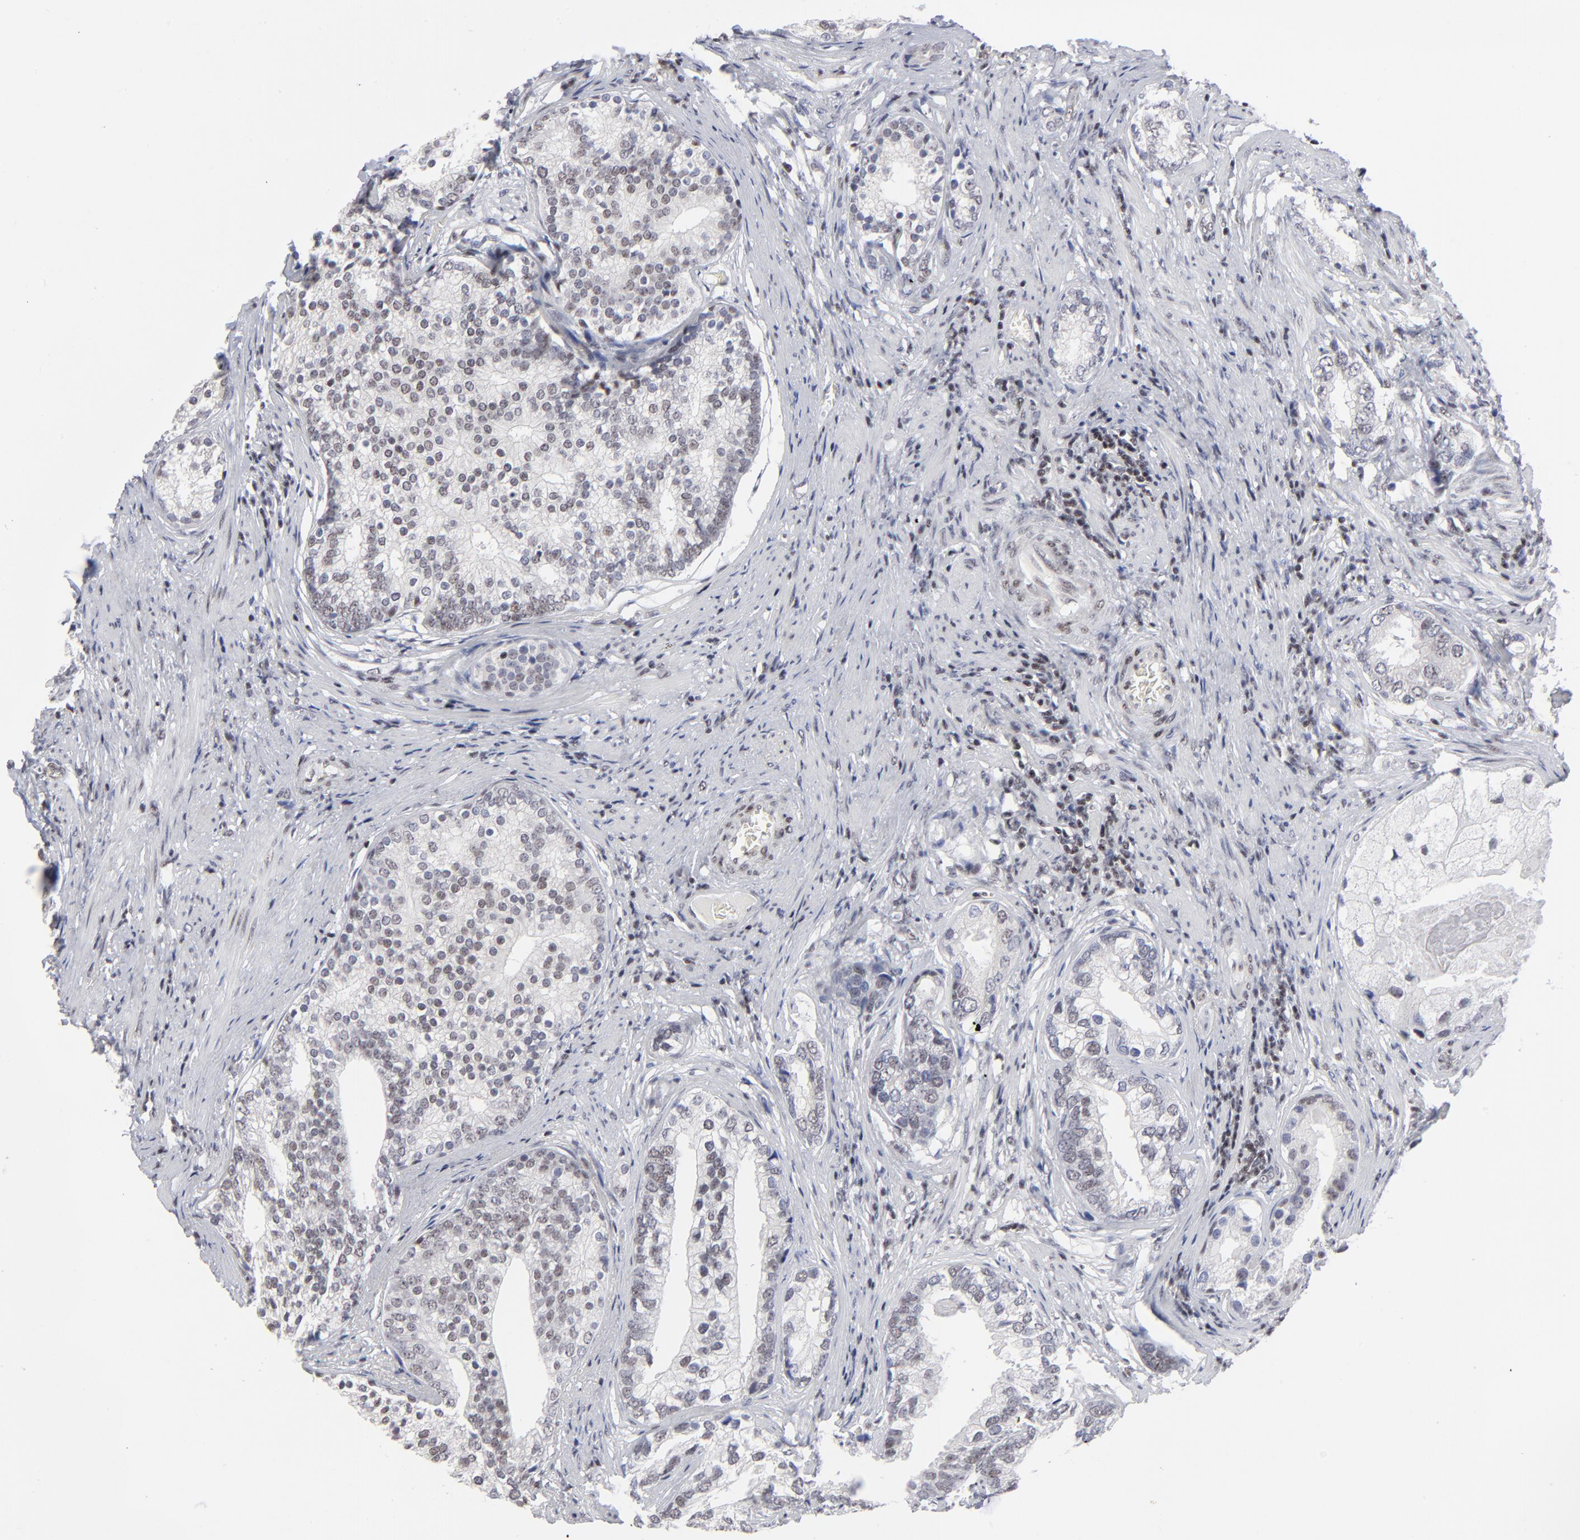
{"staining": {"intensity": "weak", "quantity": "<25%", "location": "nuclear"}, "tissue": "prostate cancer", "cell_type": "Tumor cells", "image_type": "cancer", "snomed": [{"axis": "morphology", "description": "Adenocarcinoma, Low grade"}, {"axis": "topography", "description": "Prostate"}], "caption": "This photomicrograph is of adenocarcinoma (low-grade) (prostate) stained with immunohistochemistry to label a protein in brown with the nuclei are counter-stained blue. There is no positivity in tumor cells.", "gene": "SP2", "patient": {"sex": "male", "age": 71}}